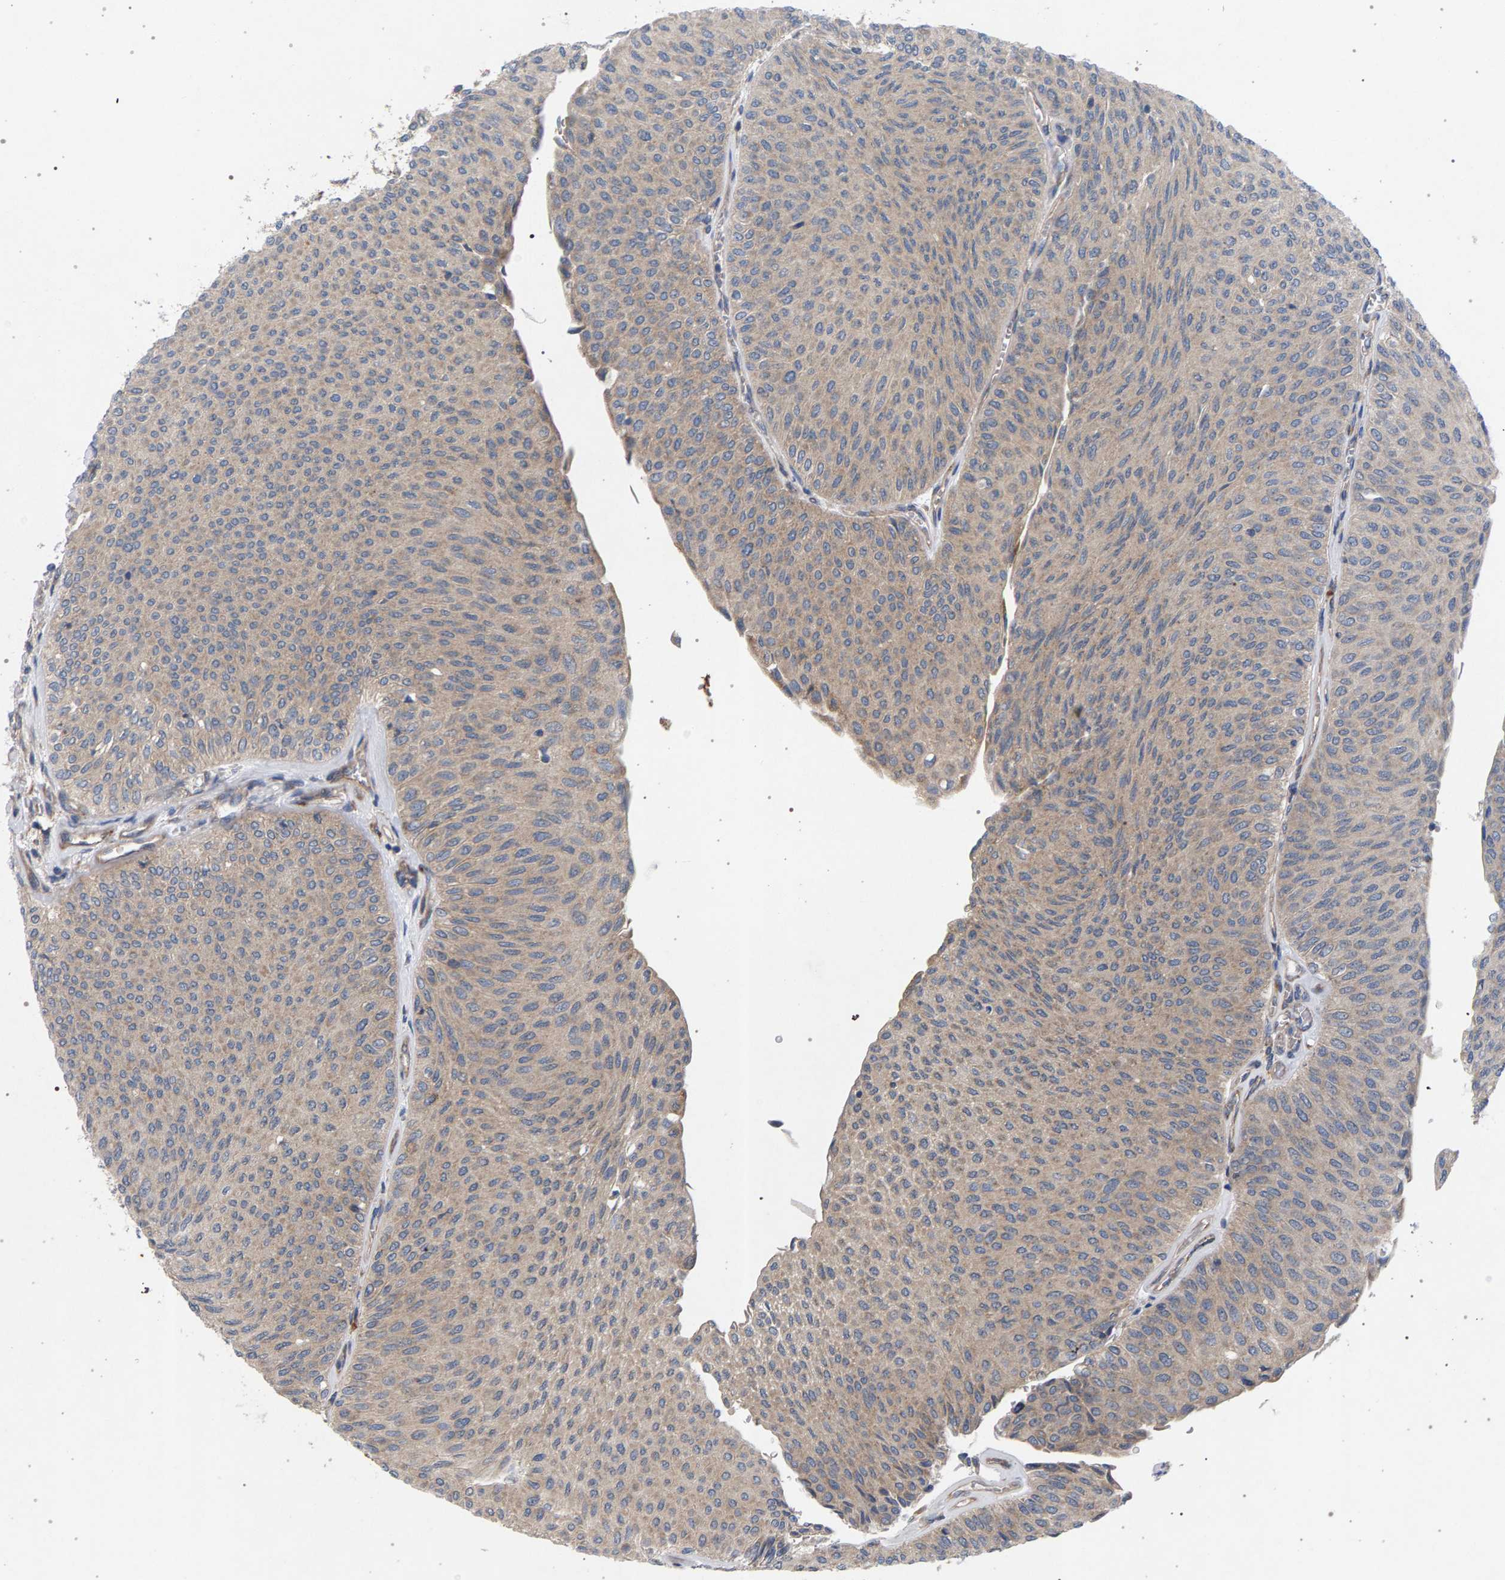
{"staining": {"intensity": "weak", "quantity": ">75%", "location": "cytoplasmic/membranous"}, "tissue": "urothelial cancer", "cell_type": "Tumor cells", "image_type": "cancer", "snomed": [{"axis": "morphology", "description": "Urothelial carcinoma, Low grade"}, {"axis": "topography", "description": "Urinary bladder"}], "caption": "This is a micrograph of immunohistochemistry (IHC) staining of low-grade urothelial carcinoma, which shows weak staining in the cytoplasmic/membranous of tumor cells.", "gene": "MAMDC2", "patient": {"sex": "male", "age": 78}}